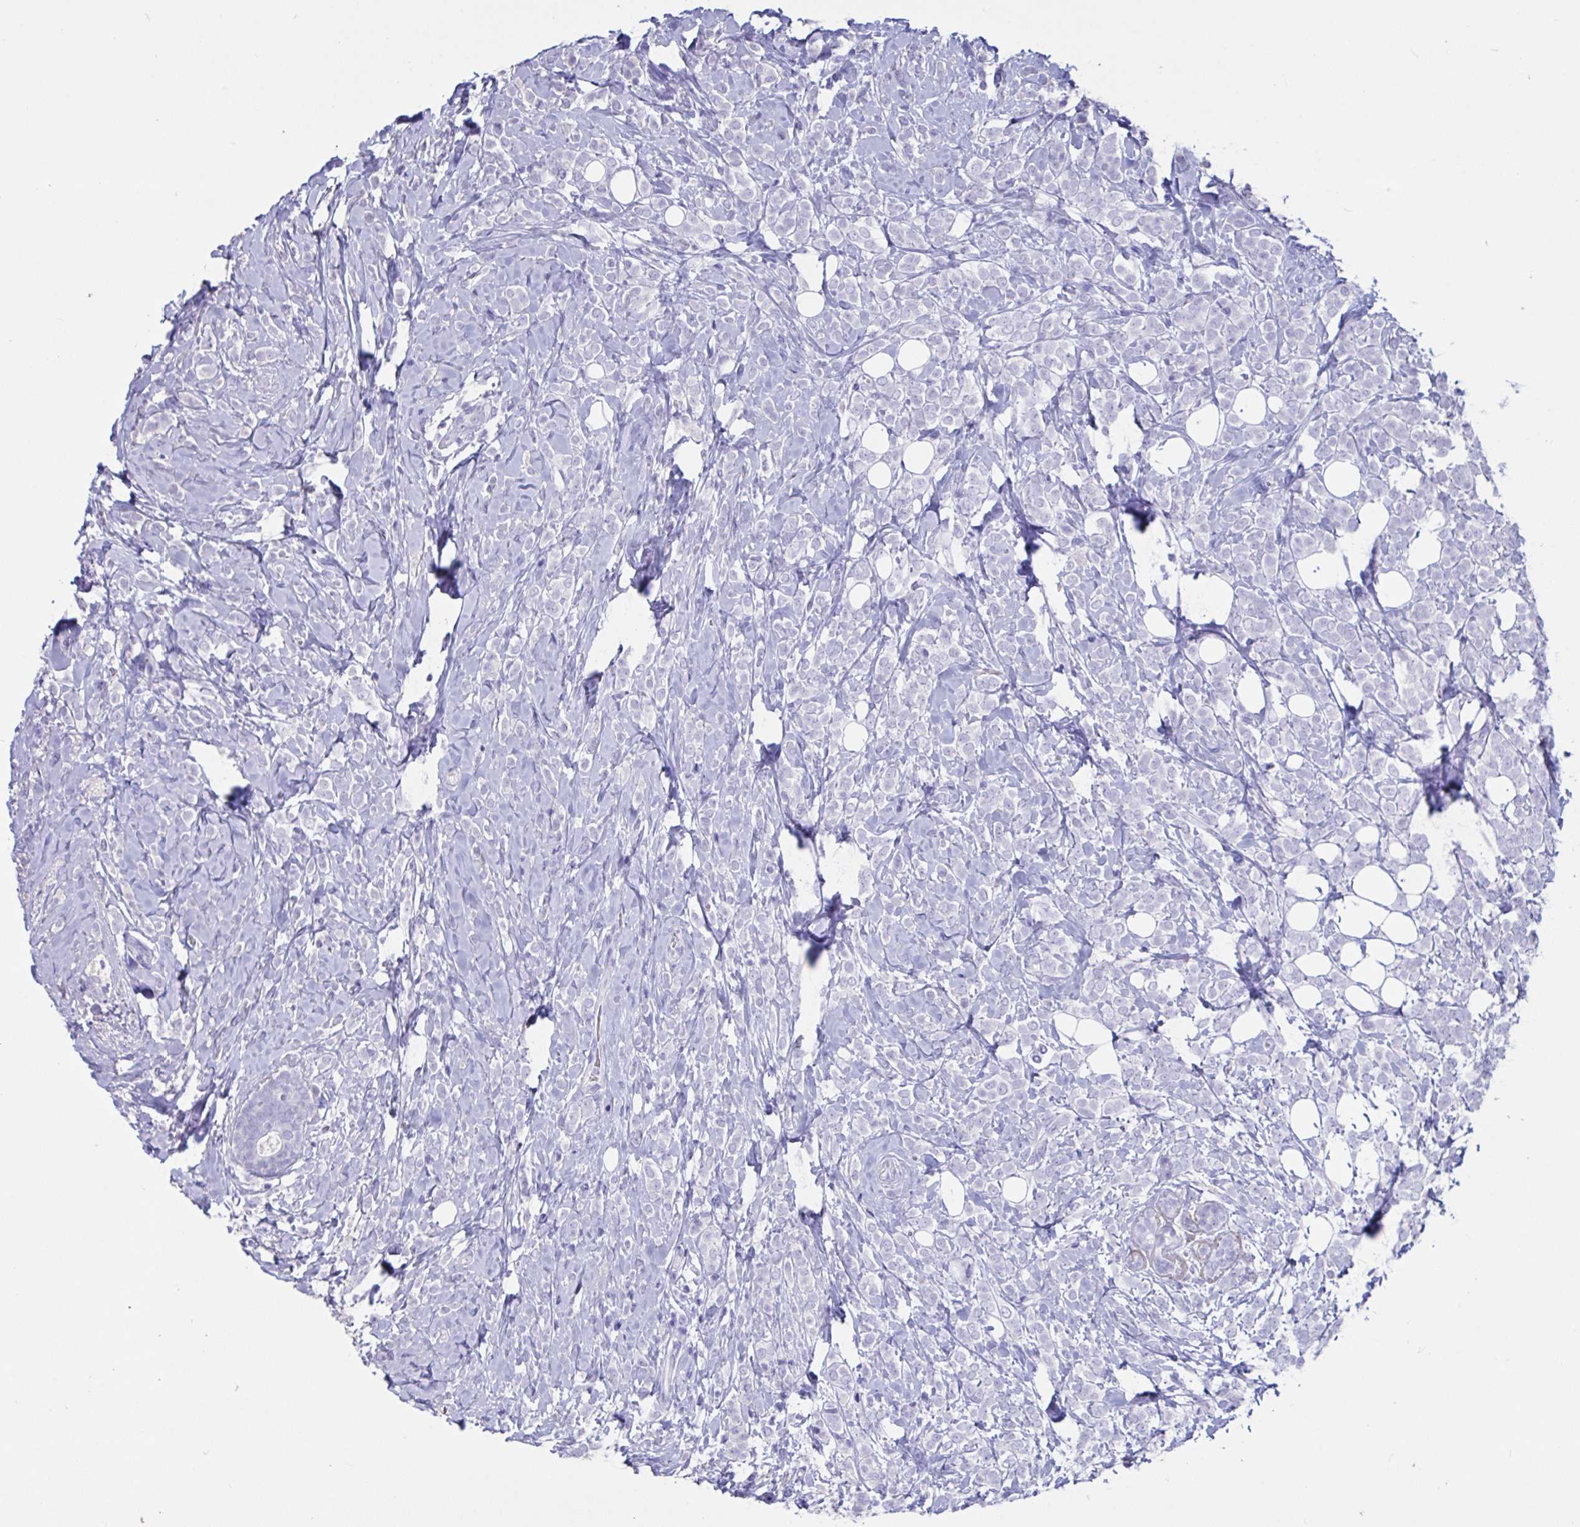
{"staining": {"intensity": "negative", "quantity": "none", "location": "none"}, "tissue": "breast cancer", "cell_type": "Tumor cells", "image_type": "cancer", "snomed": [{"axis": "morphology", "description": "Lobular carcinoma"}, {"axis": "topography", "description": "Breast"}], "caption": "High power microscopy micrograph of an IHC photomicrograph of breast cancer (lobular carcinoma), revealing no significant expression in tumor cells.", "gene": "TNNC1", "patient": {"sex": "female", "age": 49}}